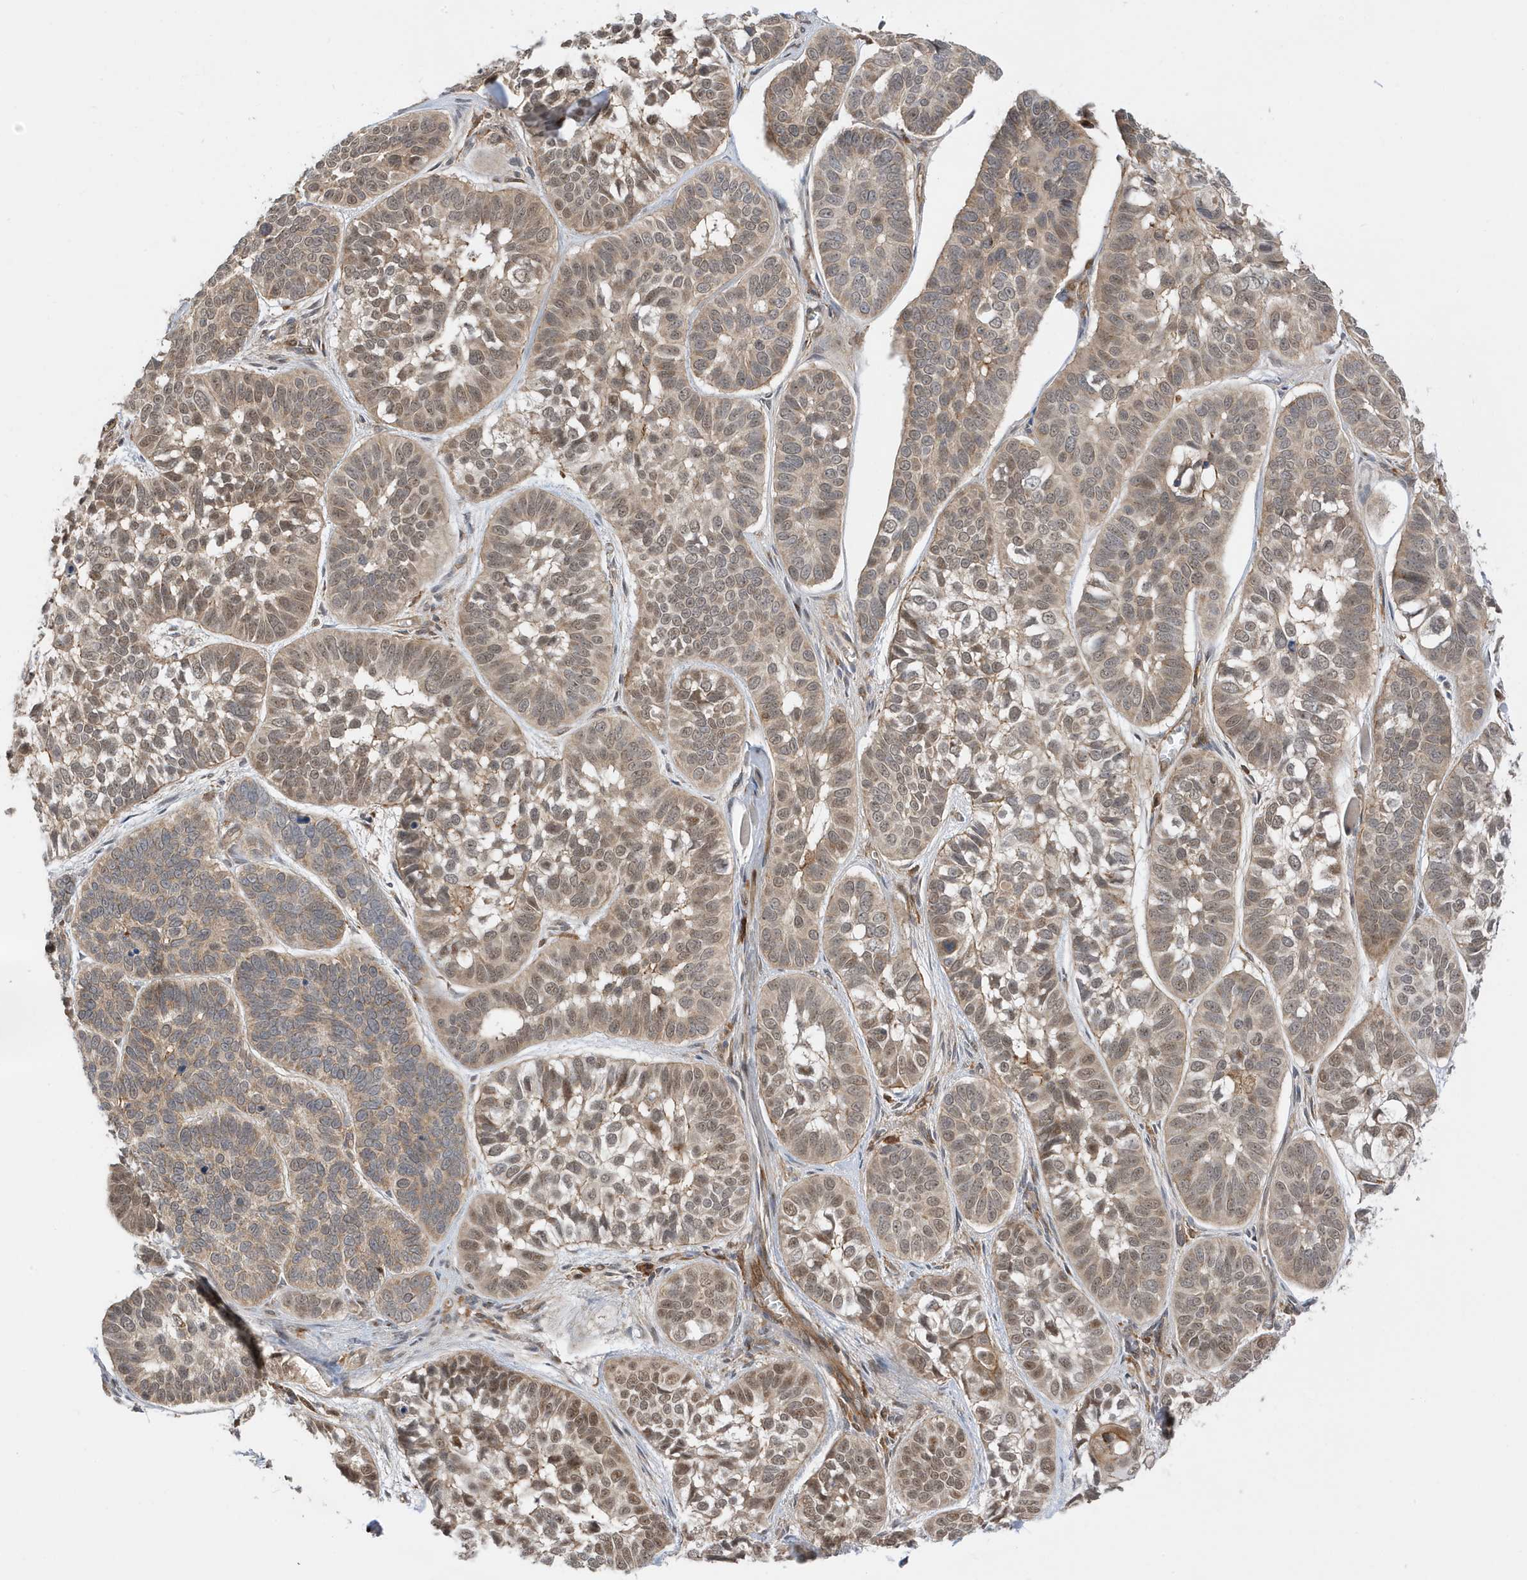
{"staining": {"intensity": "moderate", "quantity": ">75%", "location": "cytoplasmic/membranous,nuclear"}, "tissue": "skin cancer", "cell_type": "Tumor cells", "image_type": "cancer", "snomed": [{"axis": "morphology", "description": "Basal cell carcinoma"}, {"axis": "topography", "description": "Skin"}], "caption": "Moderate cytoplasmic/membranous and nuclear expression for a protein is appreciated in about >75% of tumor cells of basal cell carcinoma (skin) using IHC.", "gene": "TATDN3", "patient": {"sex": "male", "age": 62}}